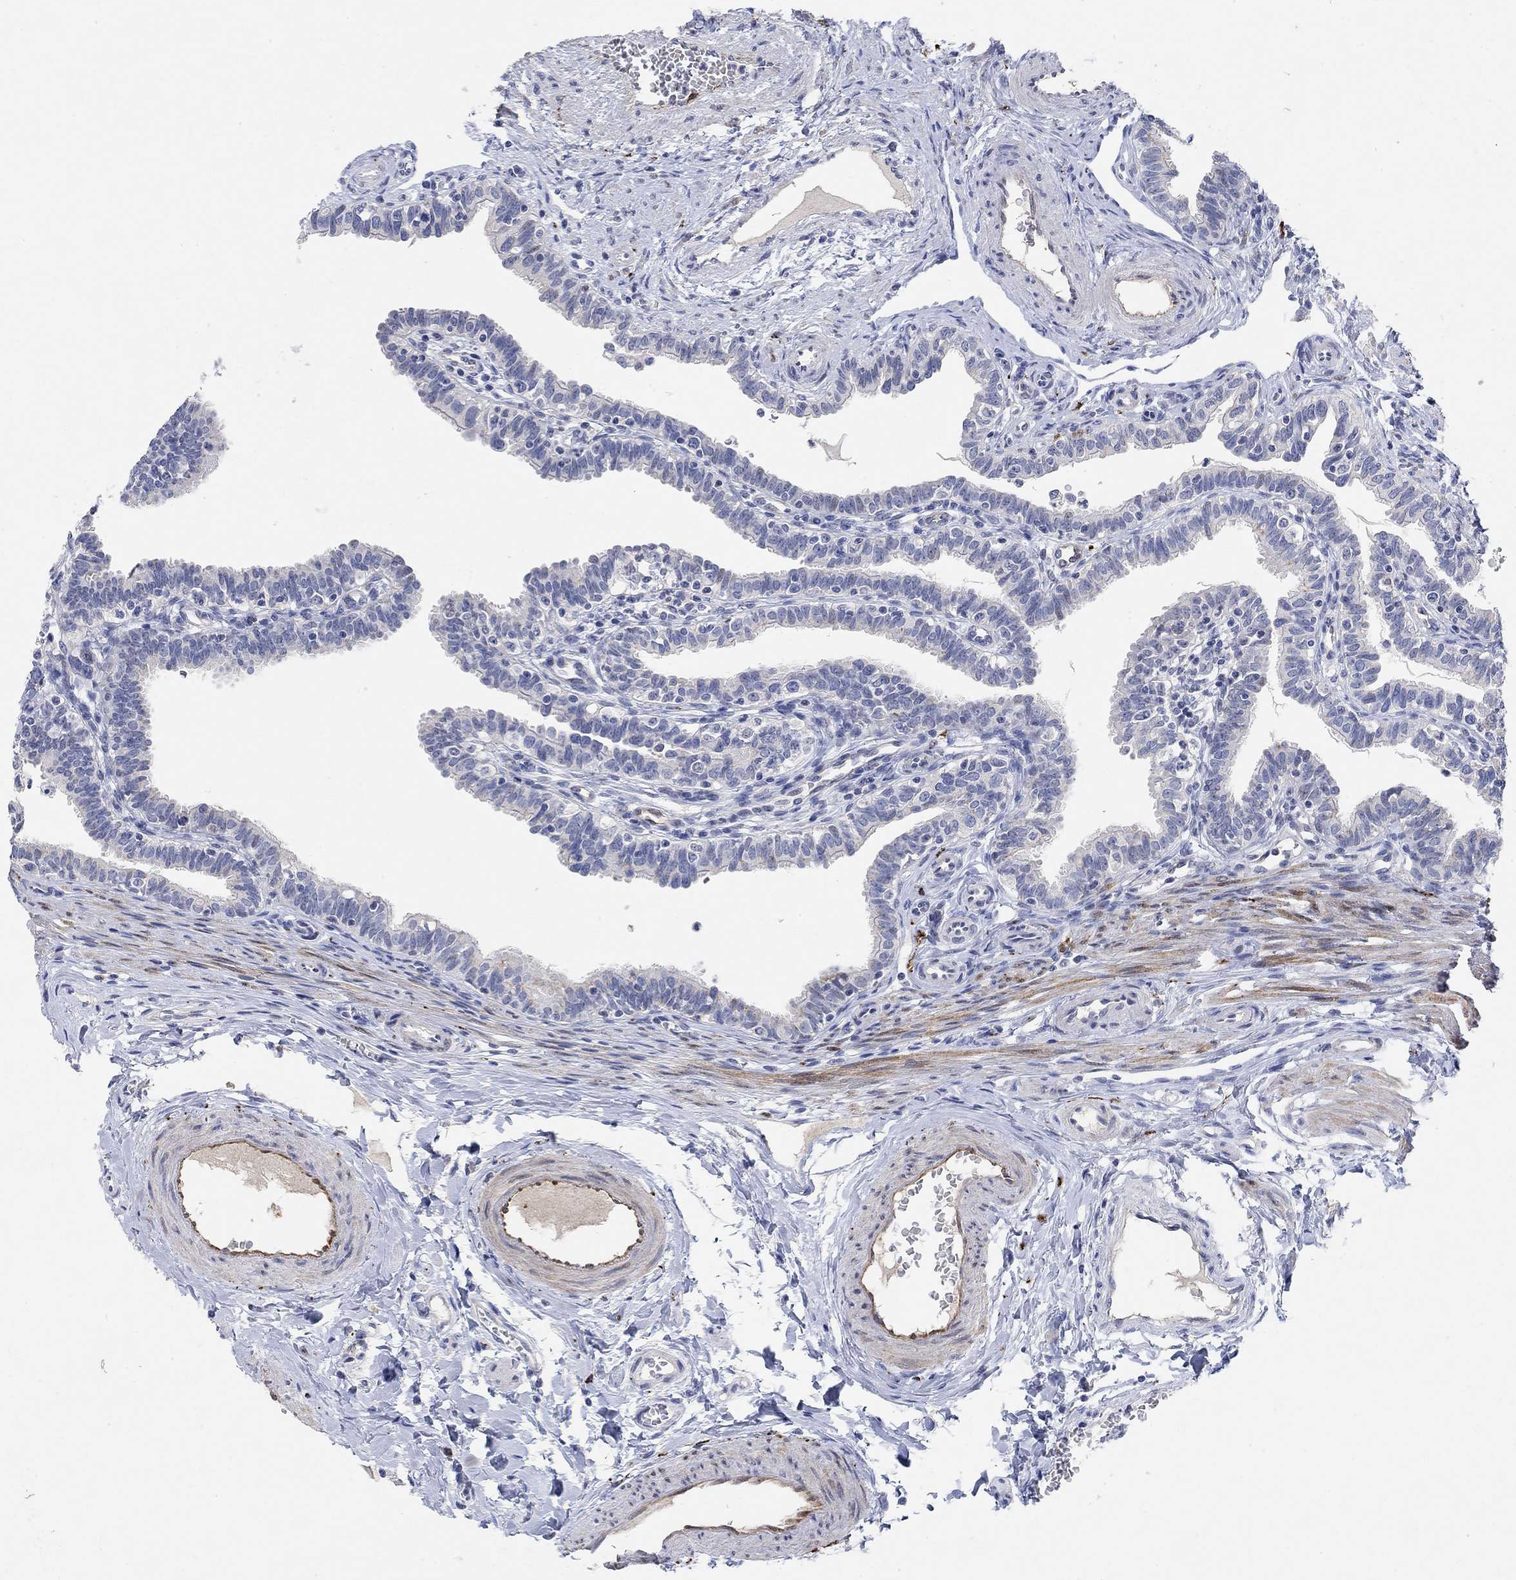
{"staining": {"intensity": "negative", "quantity": "none", "location": "none"}, "tissue": "fallopian tube", "cell_type": "Glandular cells", "image_type": "normal", "snomed": [{"axis": "morphology", "description": "Normal tissue, NOS"}, {"axis": "topography", "description": "Fallopian tube"}], "caption": "This is an immunohistochemistry (IHC) histopathology image of benign human fallopian tube. There is no positivity in glandular cells.", "gene": "VAT1L", "patient": {"sex": "female", "age": 36}}